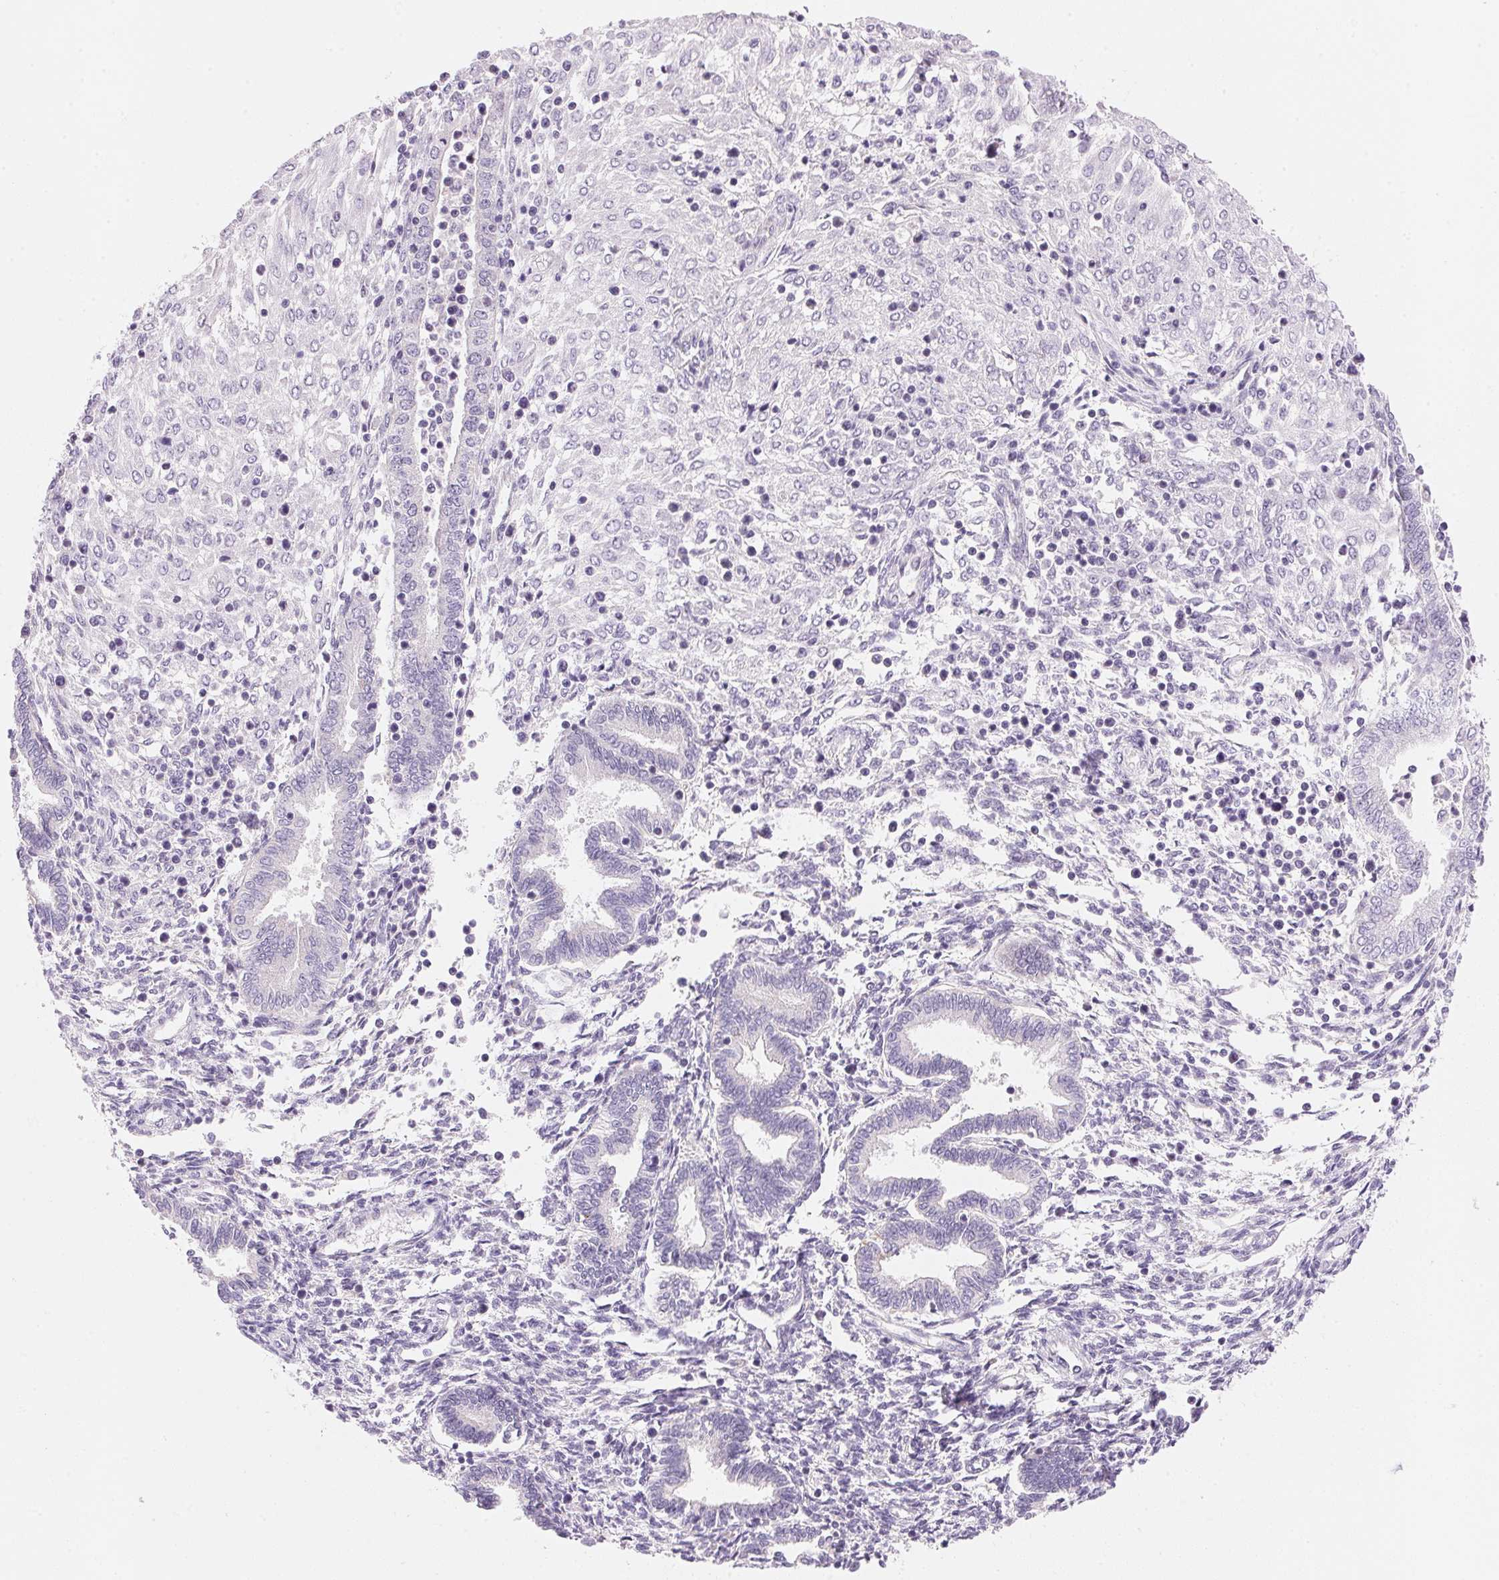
{"staining": {"intensity": "negative", "quantity": "none", "location": "none"}, "tissue": "endometrium", "cell_type": "Cells in endometrial stroma", "image_type": "normal", "snomed": [{"axis": "morphology", "description": "Normal tissue, NOS"}, {"axis": "topography", "description": "Endometrium"}], "caption": "Immunohistochemistry (IHC) photomicrograph of benign endometrium: human endometrium stained with DAB (3,3'-diaminobenzidine) exhibits no significant protein positivity in cells in endometrial stroma. (Brightfield microscopy of DAB immunohistochemistry at high magnification).", "gene": "CYP11B1", "patient": {"sex": "female", "age": 42}}